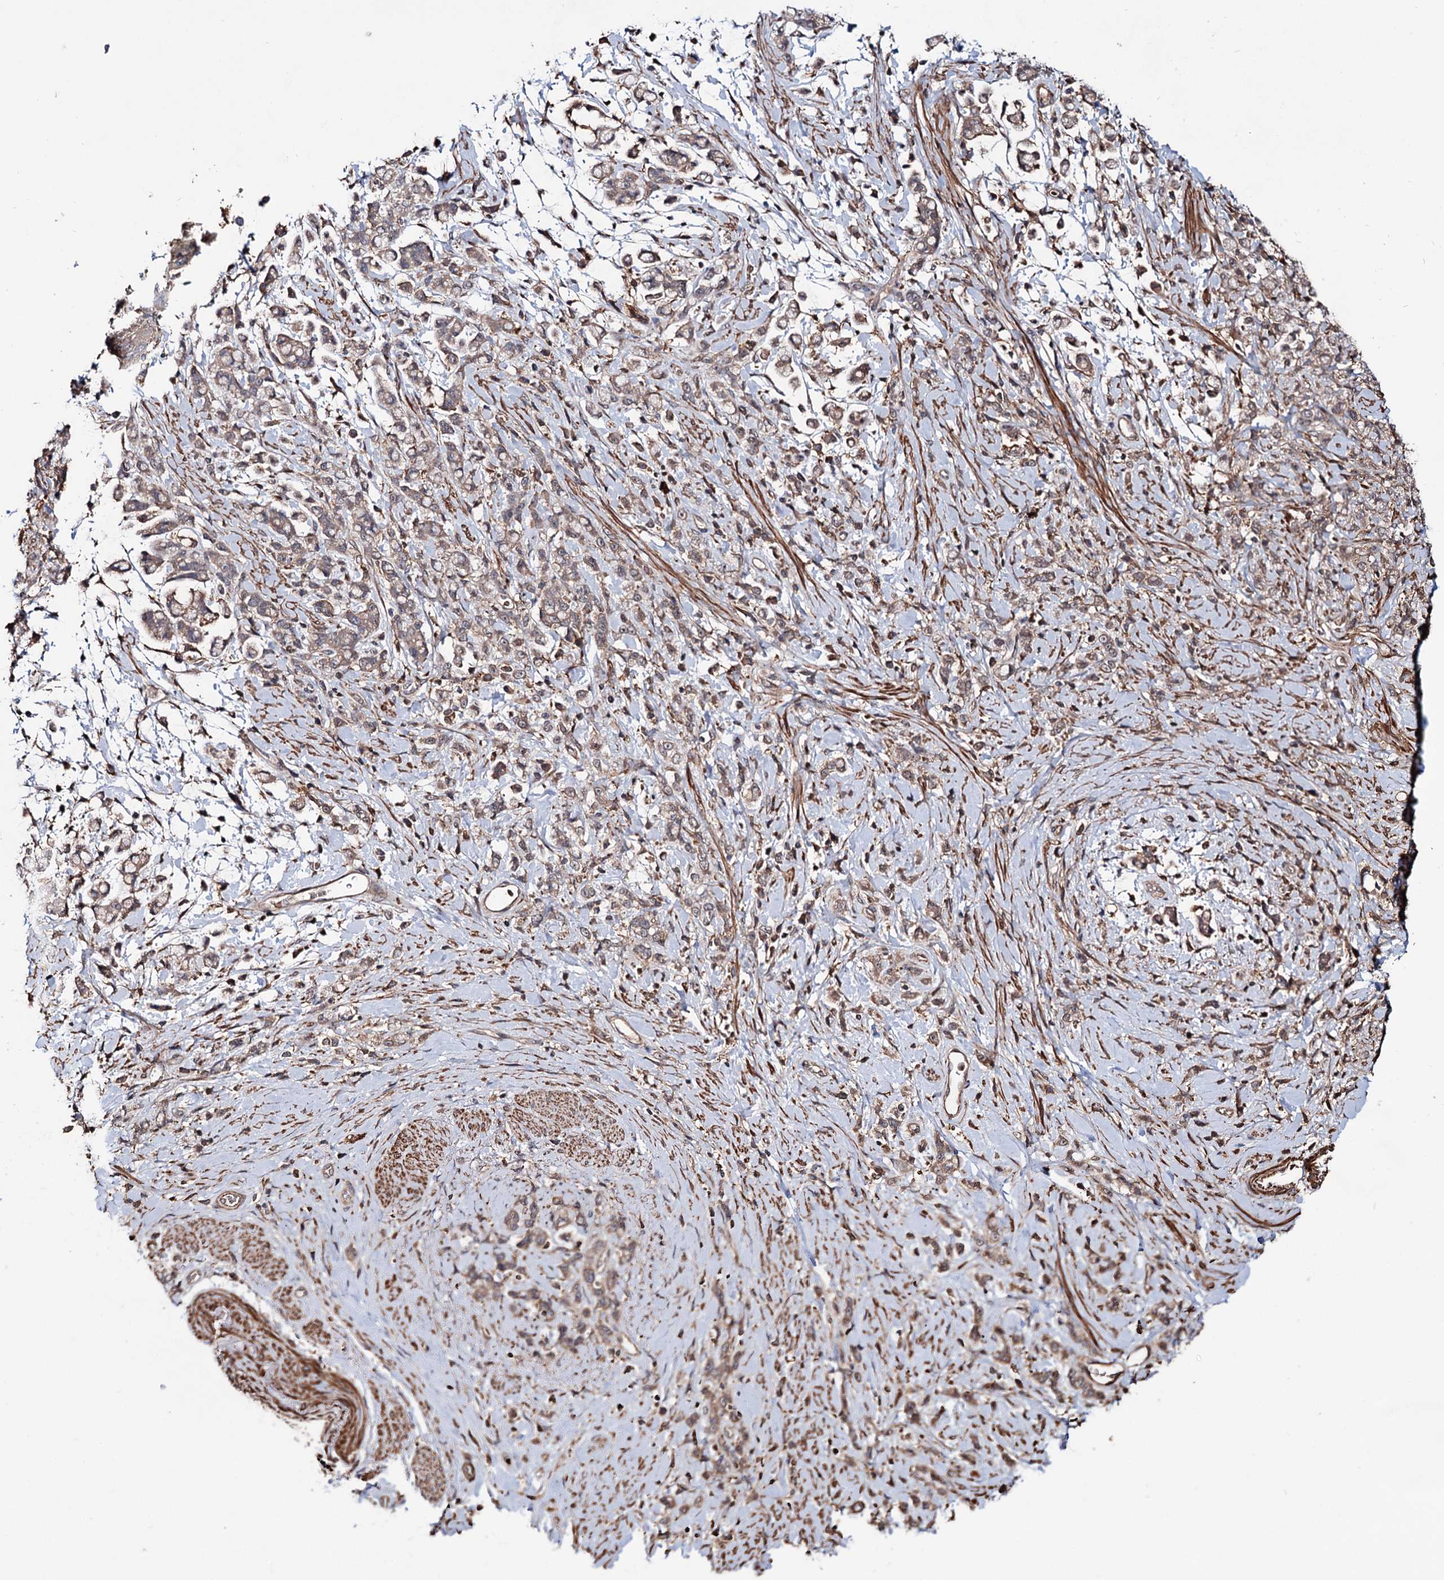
{"staining": {"intensity": "weak", "quantity": ">75%", "location": "cytoplasmic/membranous"}, "tissue": "stomach cancer", "cell_type": "Tumor cells", "image_type": "cancer", "snomed": [{"axis": "morphology", "description": "Adenocarcinoma, NOS"}, {"axis": "topography", "description": "Stomach"}], "caption": "DAB (3,3'-diaminobenzidine) immunohistochemical staining of adenocarcinoma (stomach) reveals weak cytoplasmic/membranous protein staining in approximately >75% of tumor cells.", "gene": "GRIP1", "patient": {"sex": "female", "age": 60}}